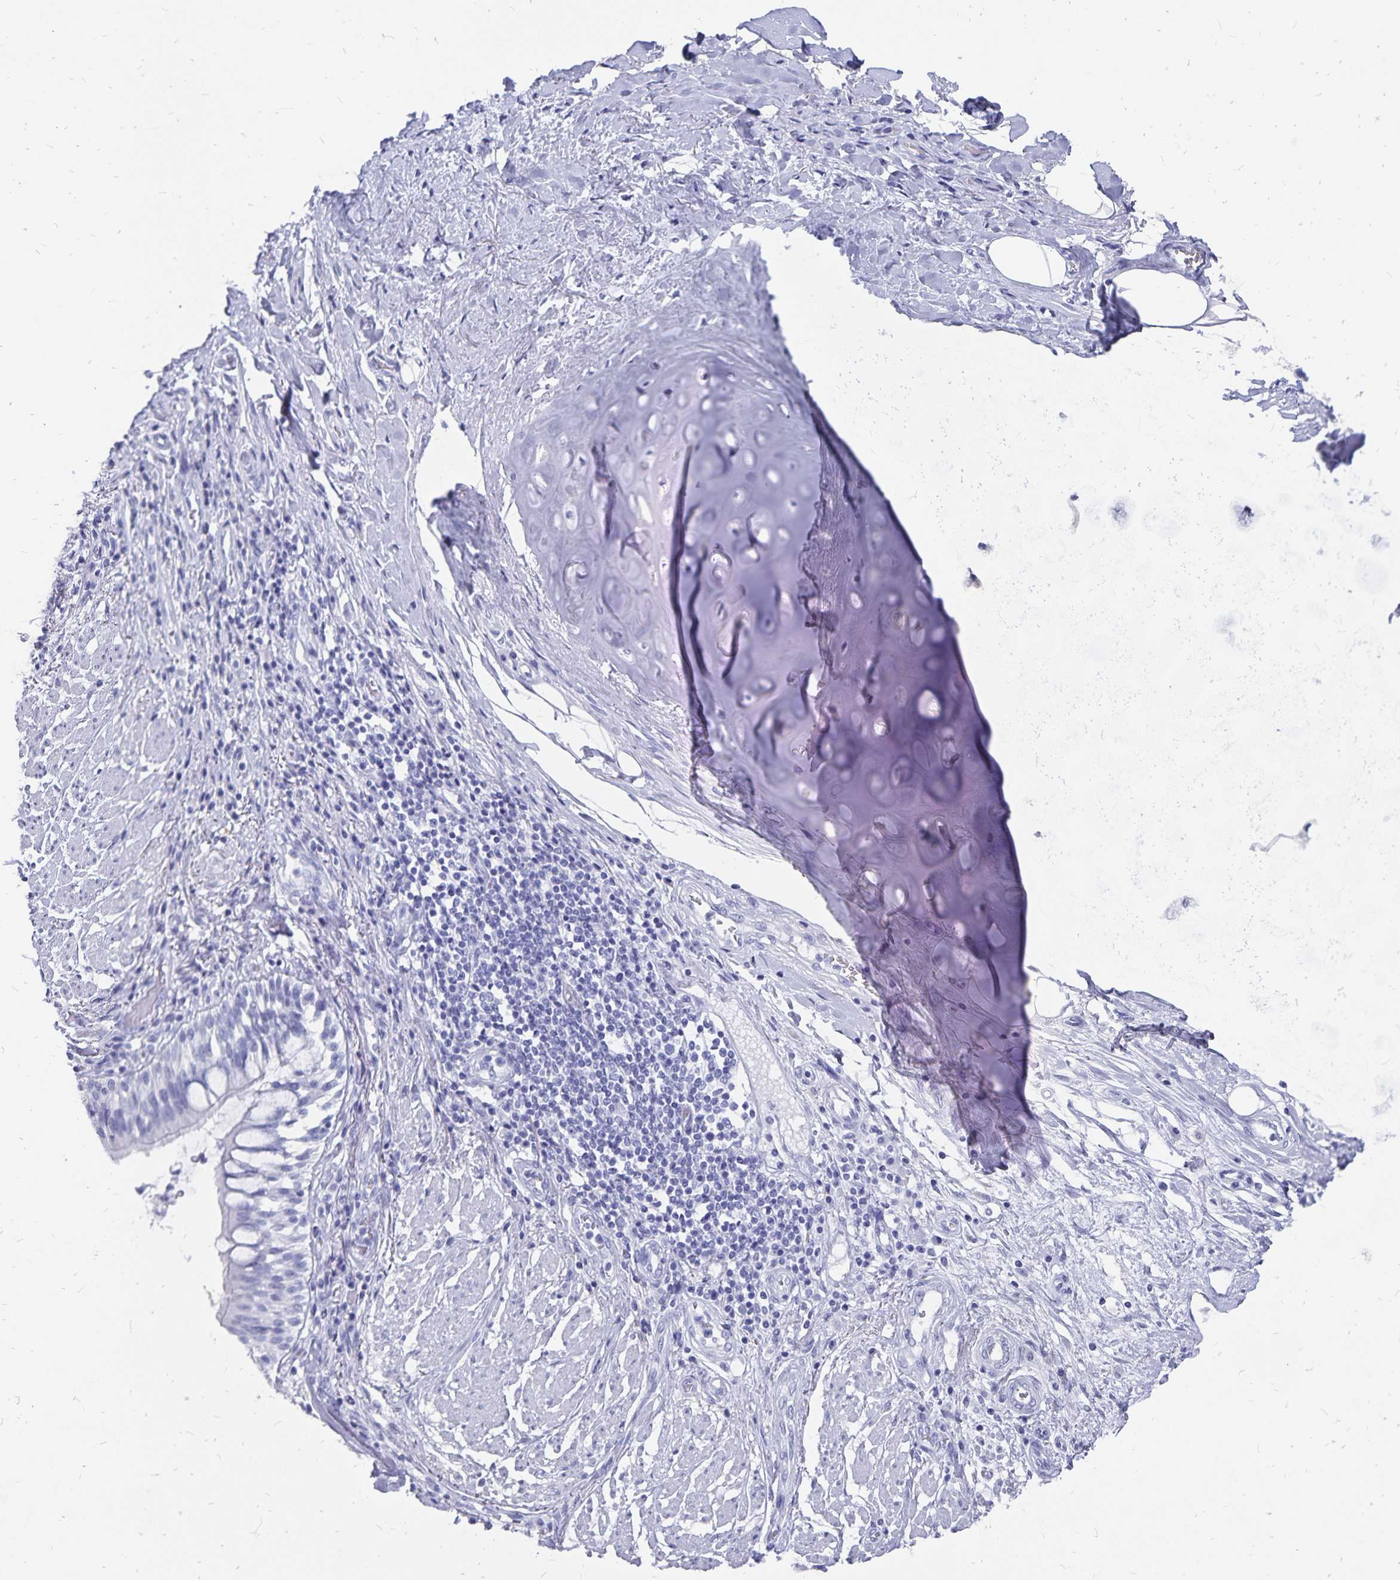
{"staining": {"intensity": "negative", "quantity": "none", "location": "none"}, "tissue": "adipose tissue", "cell_type": "Adipocytes", "image_type": "normal", "snomed": [{"axis": "morphology", "description": "Normal tissue, NOS"}, {"axis": "topography", "description": "Cartilage tissue"}, {"axis": "topography", "description": "Bronchus"}], "caption": "Adipocytes are negative for protein expression in unremarkable human adipose tissue. (DAB (3,3'-diaminobenzidine) immunohistochemistry (IHC) visualized using brightfield microscopy, high magnification).", "gene": "ADH1A", "patient": {"sex": "male", "age": 64}}